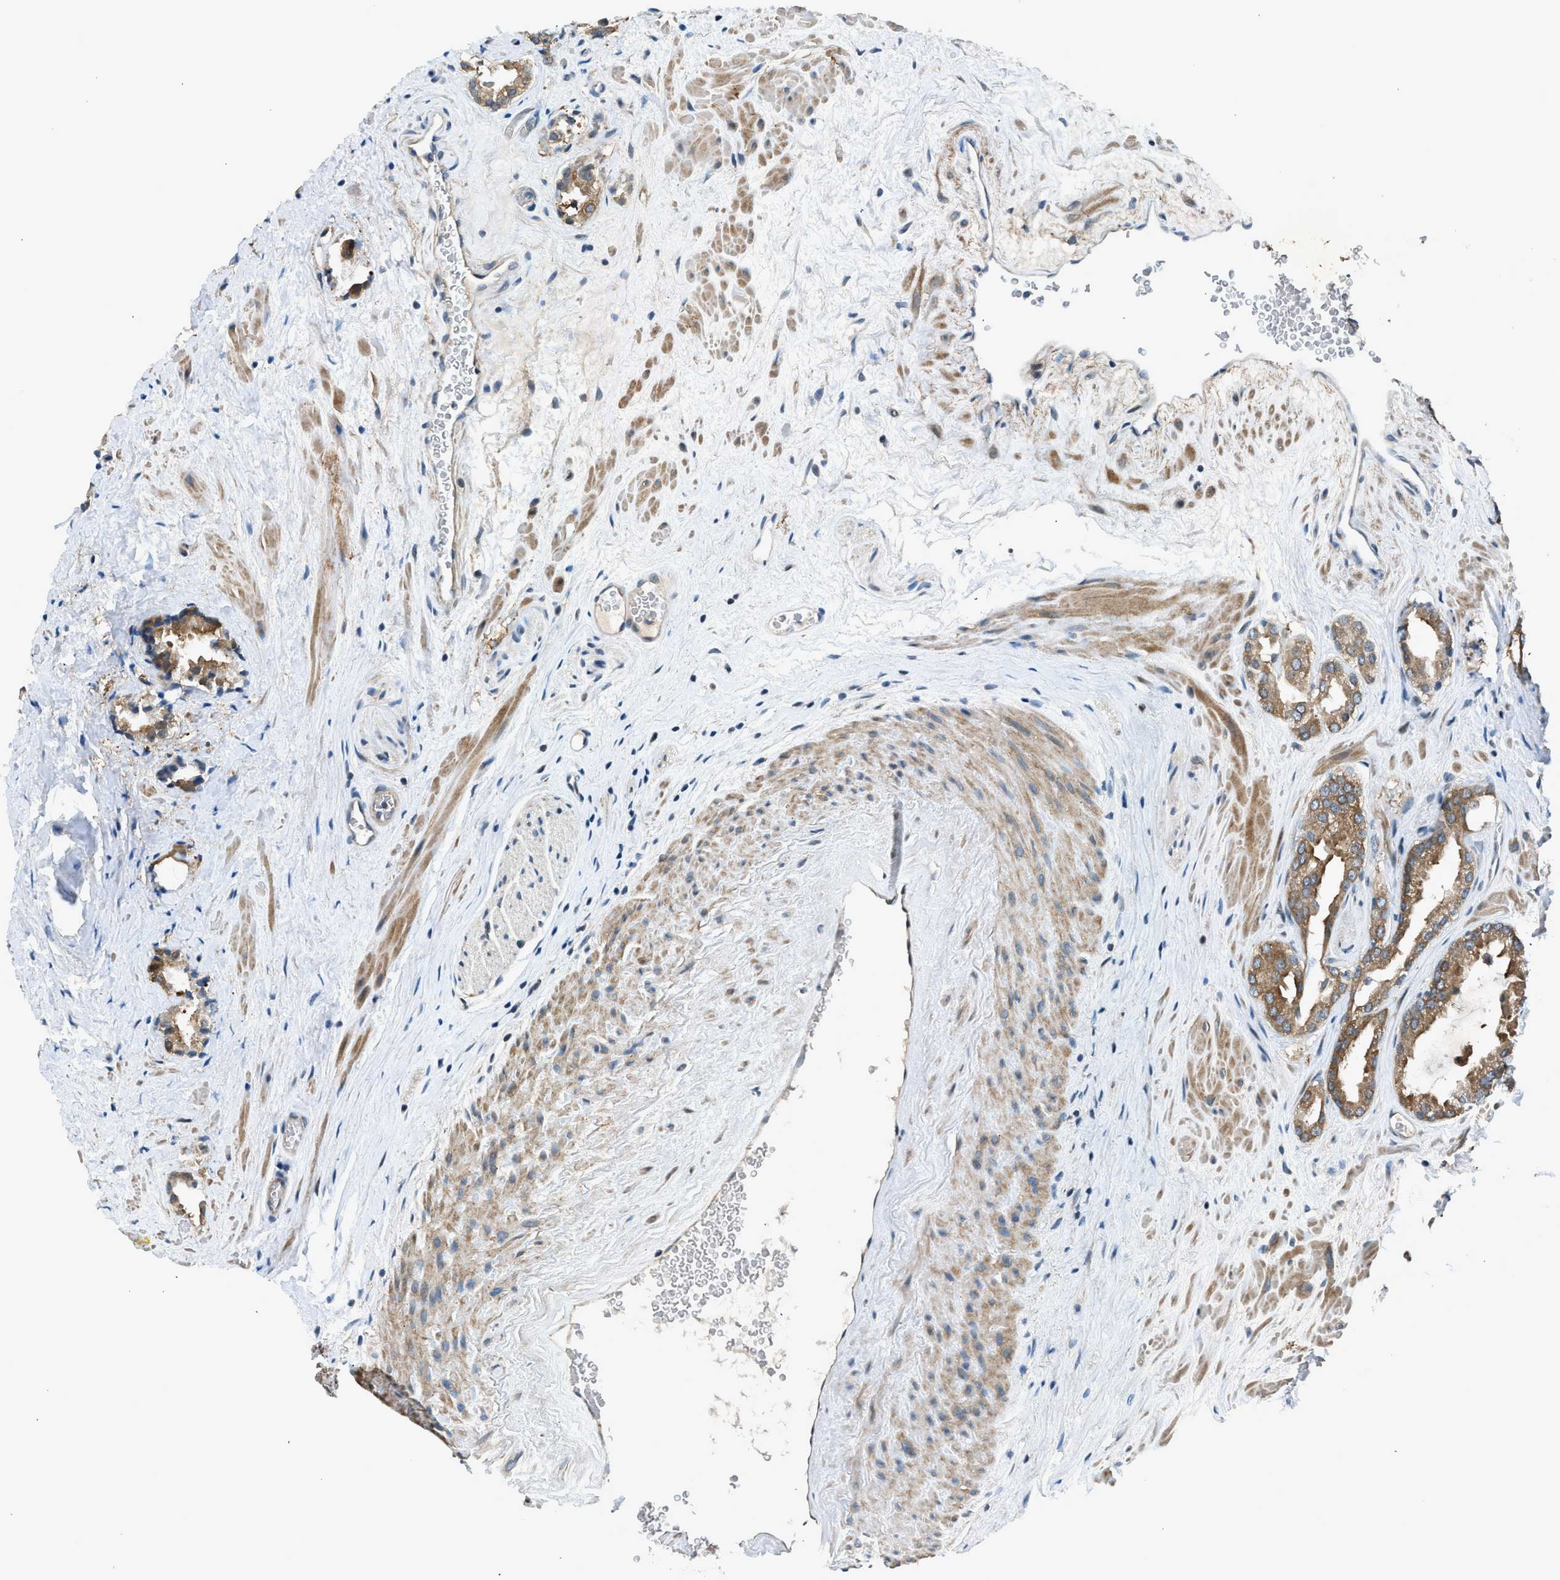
{"staining": {"intensity": "moderate", "quantity": ">75%", "location": "cytoplasmic/membranous"}, "tissue": "prostate cancer", "cell_type": "Tumor cells", "image_type": "cancer", "snomed": [{"axis": "morphology", "description": "Adenocarcinoma, High grade"}, {"axis": "topography", "description": "Prostate"}], "caption": "Immunohistochemical staining of human prostate high-grade adenocarcinoma shows medium levels of moderate cytoplasmic/membranous positivity in about >75% of tumor cells. (Brightfield microscopy of DAB IHC at high magnification).", "gene": "LMLN", "patient": {"sex": "male", "age": 64}}